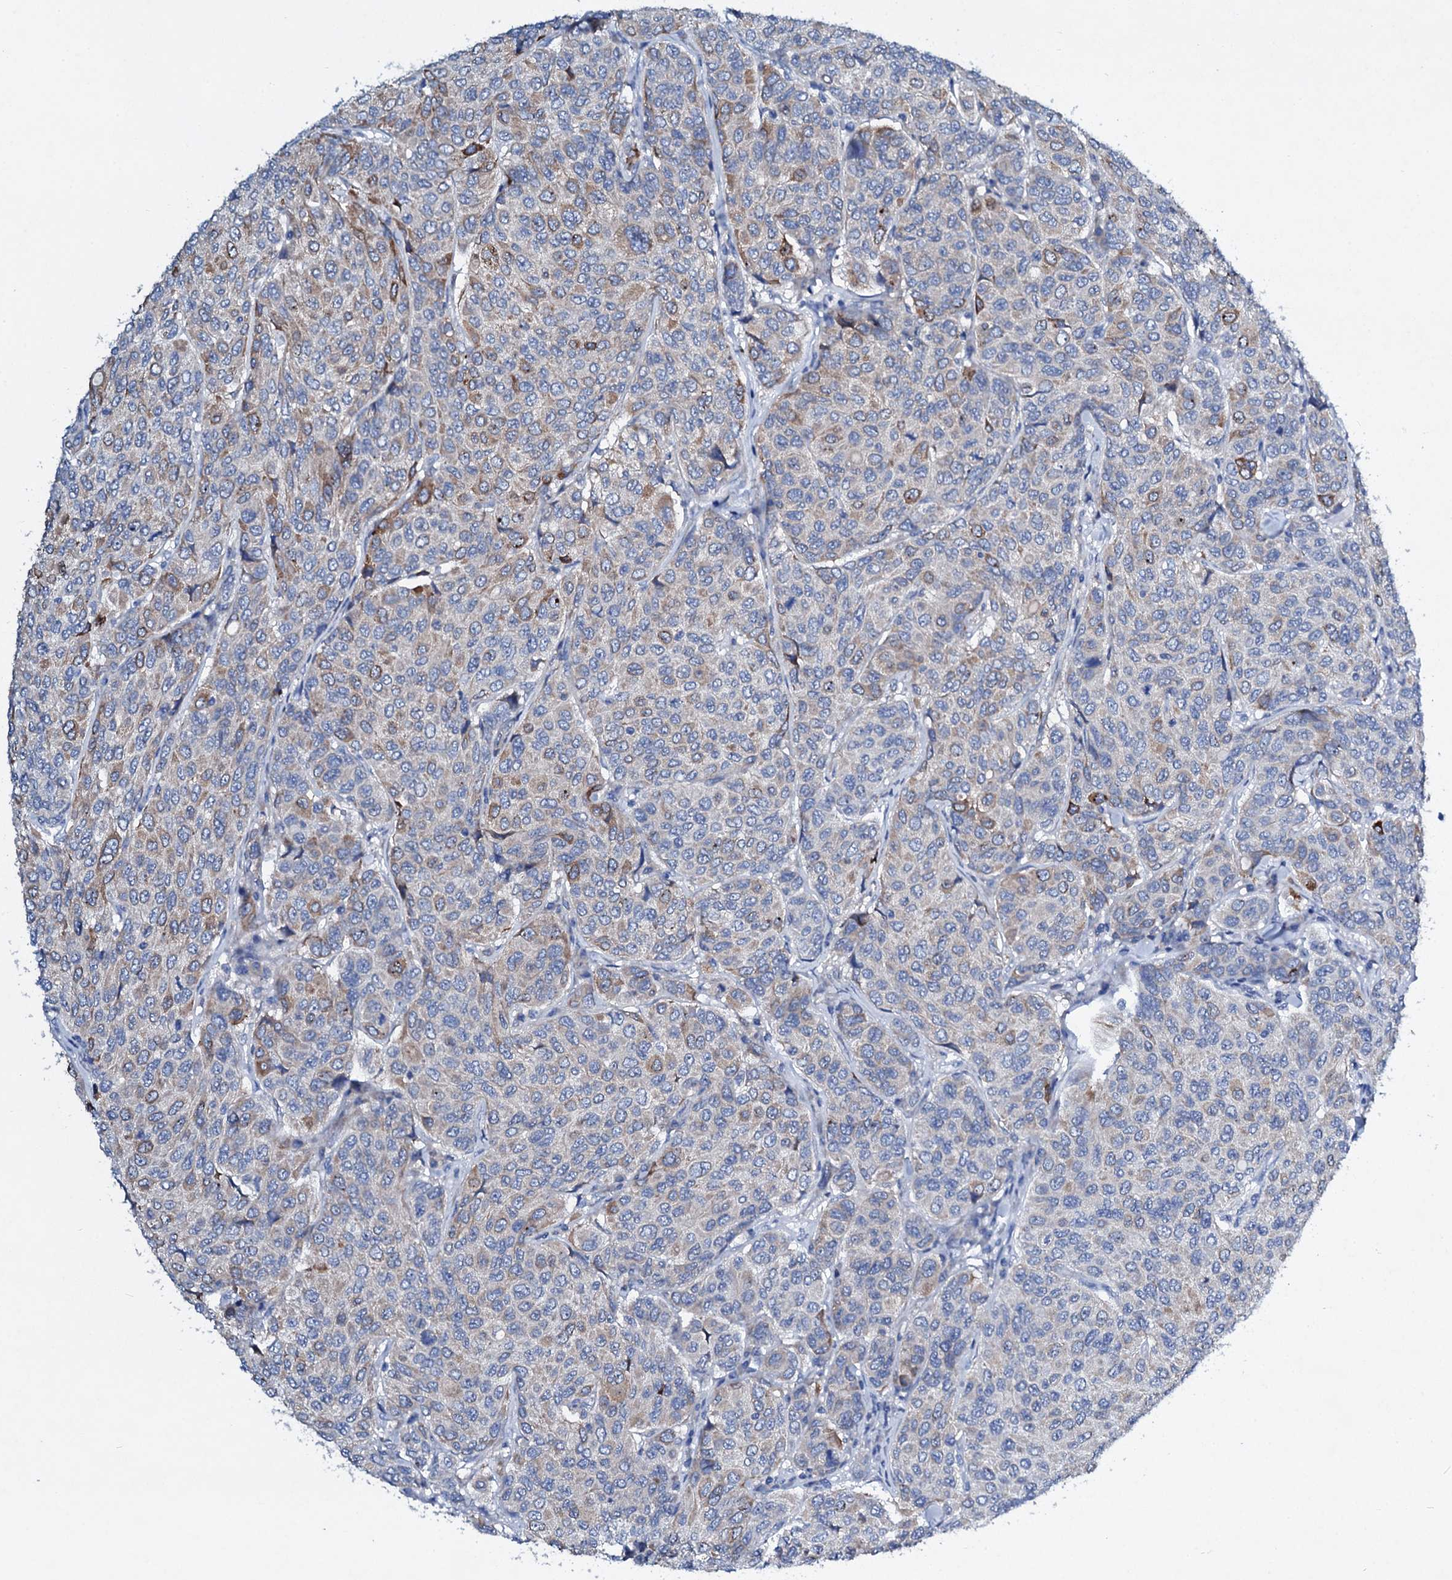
{"staining": {"intensity": "weak", "quantity": "<25%", "location": "cytoplasmic/membranous"}, "tissue": "breast cancer", "cell_type": "Tumor cells", "image_type": "cancer", "snomed": [{"axis": "morphology", "description": "Duct carcinoma"}, {"axis": "topography", "description": "Breast"}], "caption": "Immunohistochemistry histopathology image of neoplastic tissue: breast infiltrating ductal carcinoma stained with DAB (3,3'-diaminobenzidine) shows no significant protein staining in tumor cells. Brightfield microscopy of IHC stained with DAB (3,3'-diaminobenzidine) (brown) and hematoxylin (blue), captured at high magnification.", "gene": "TPGS2", "patient": {"sex": "female", "age": 55}}